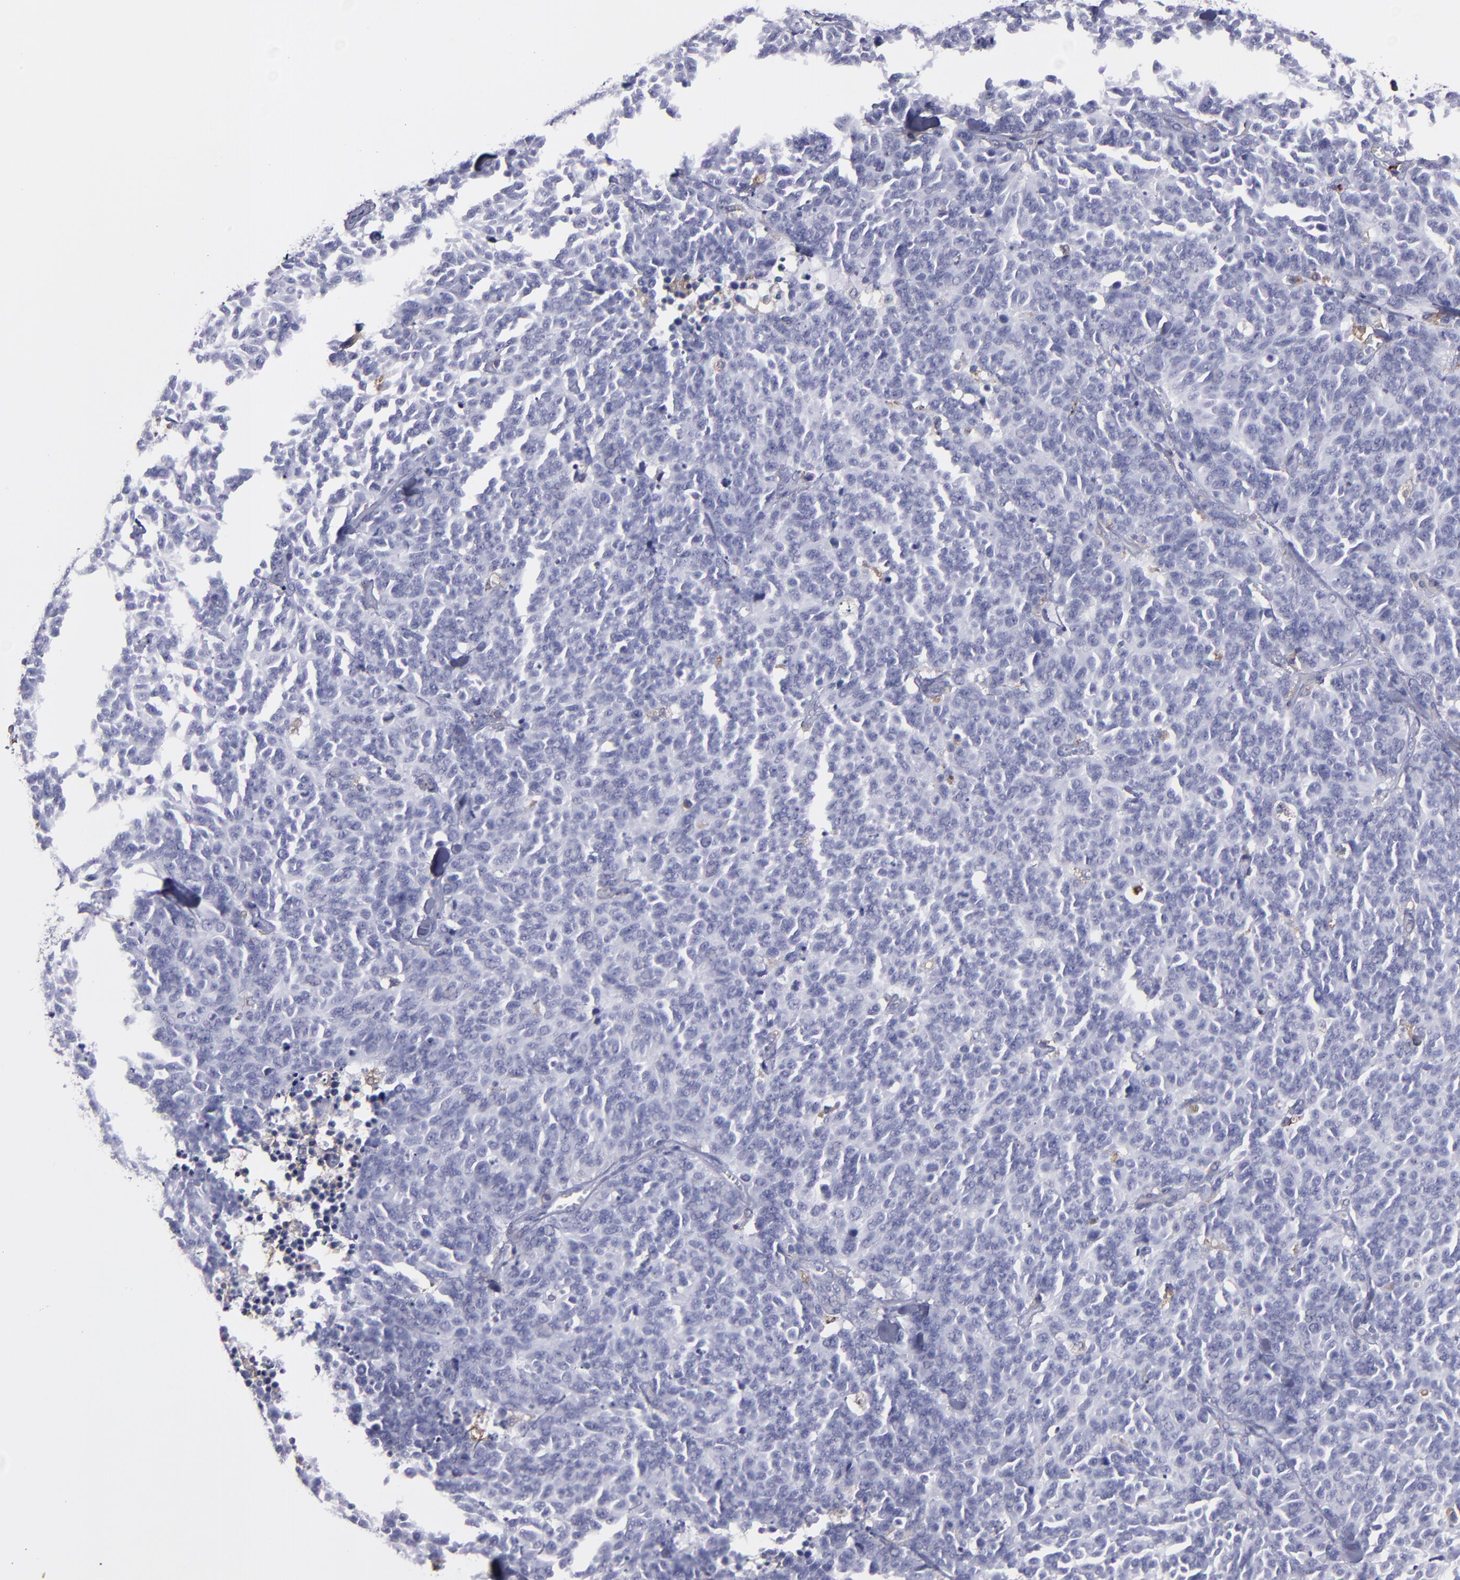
{"staining": {"intensity": "negative", "quantity": "none", "location": "none"}, "tissue": "lung cancer", "cell_type": "Tumor cells", "image_type": "cancer", "snomed": [{"axis": "morphology", "description": "Neoplasm, malignant, NOS"}, {"axis": "topography", "description": "Lung"}], "caption": "The photomicrograph displays no staining of tumor cells in lung neoplasm (malignant).", "gene": "CD36", "patient": {"sex": "female", "age": 58}}